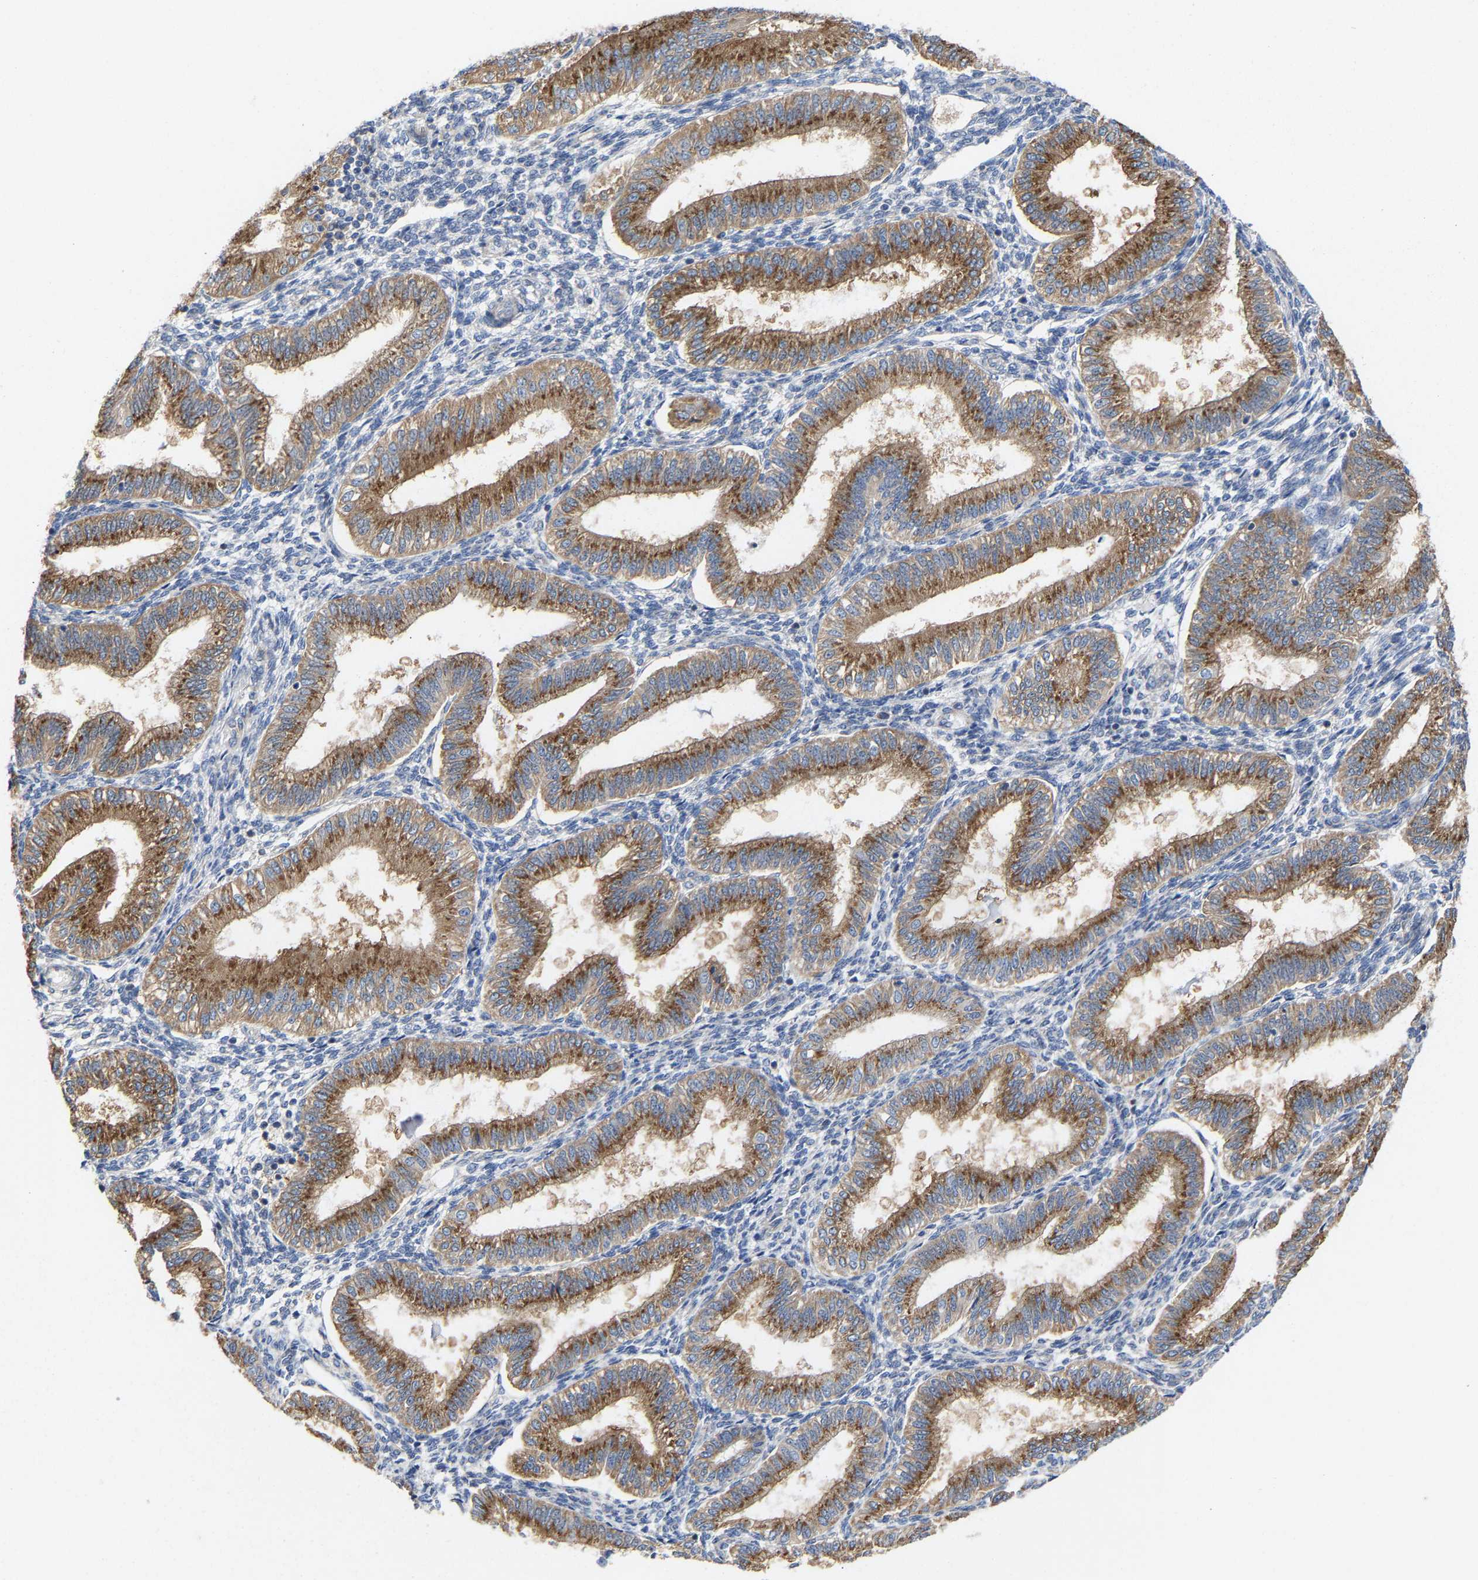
{"staining": {"intensity": "weak", "quantity": "<25%", "location": "cytoplasmic/membranous"}, "tissue": "endometrium", "cell_type": "Cells in endometrial stroma", "image_type": "normal", "snomed": [{"axis": "morphology", "description": "Normal tissue, NOS"}, {"axis": "topography", "description": "Endometrium"}], "caption": "Cells in endometrial stroma are negative for protein expression in unremarkable human endometrium. (IHC, brightfield microscopy, high magnification).", "gene": "PPP1R15A", "patient": {"sex": "female", "age": 39}}